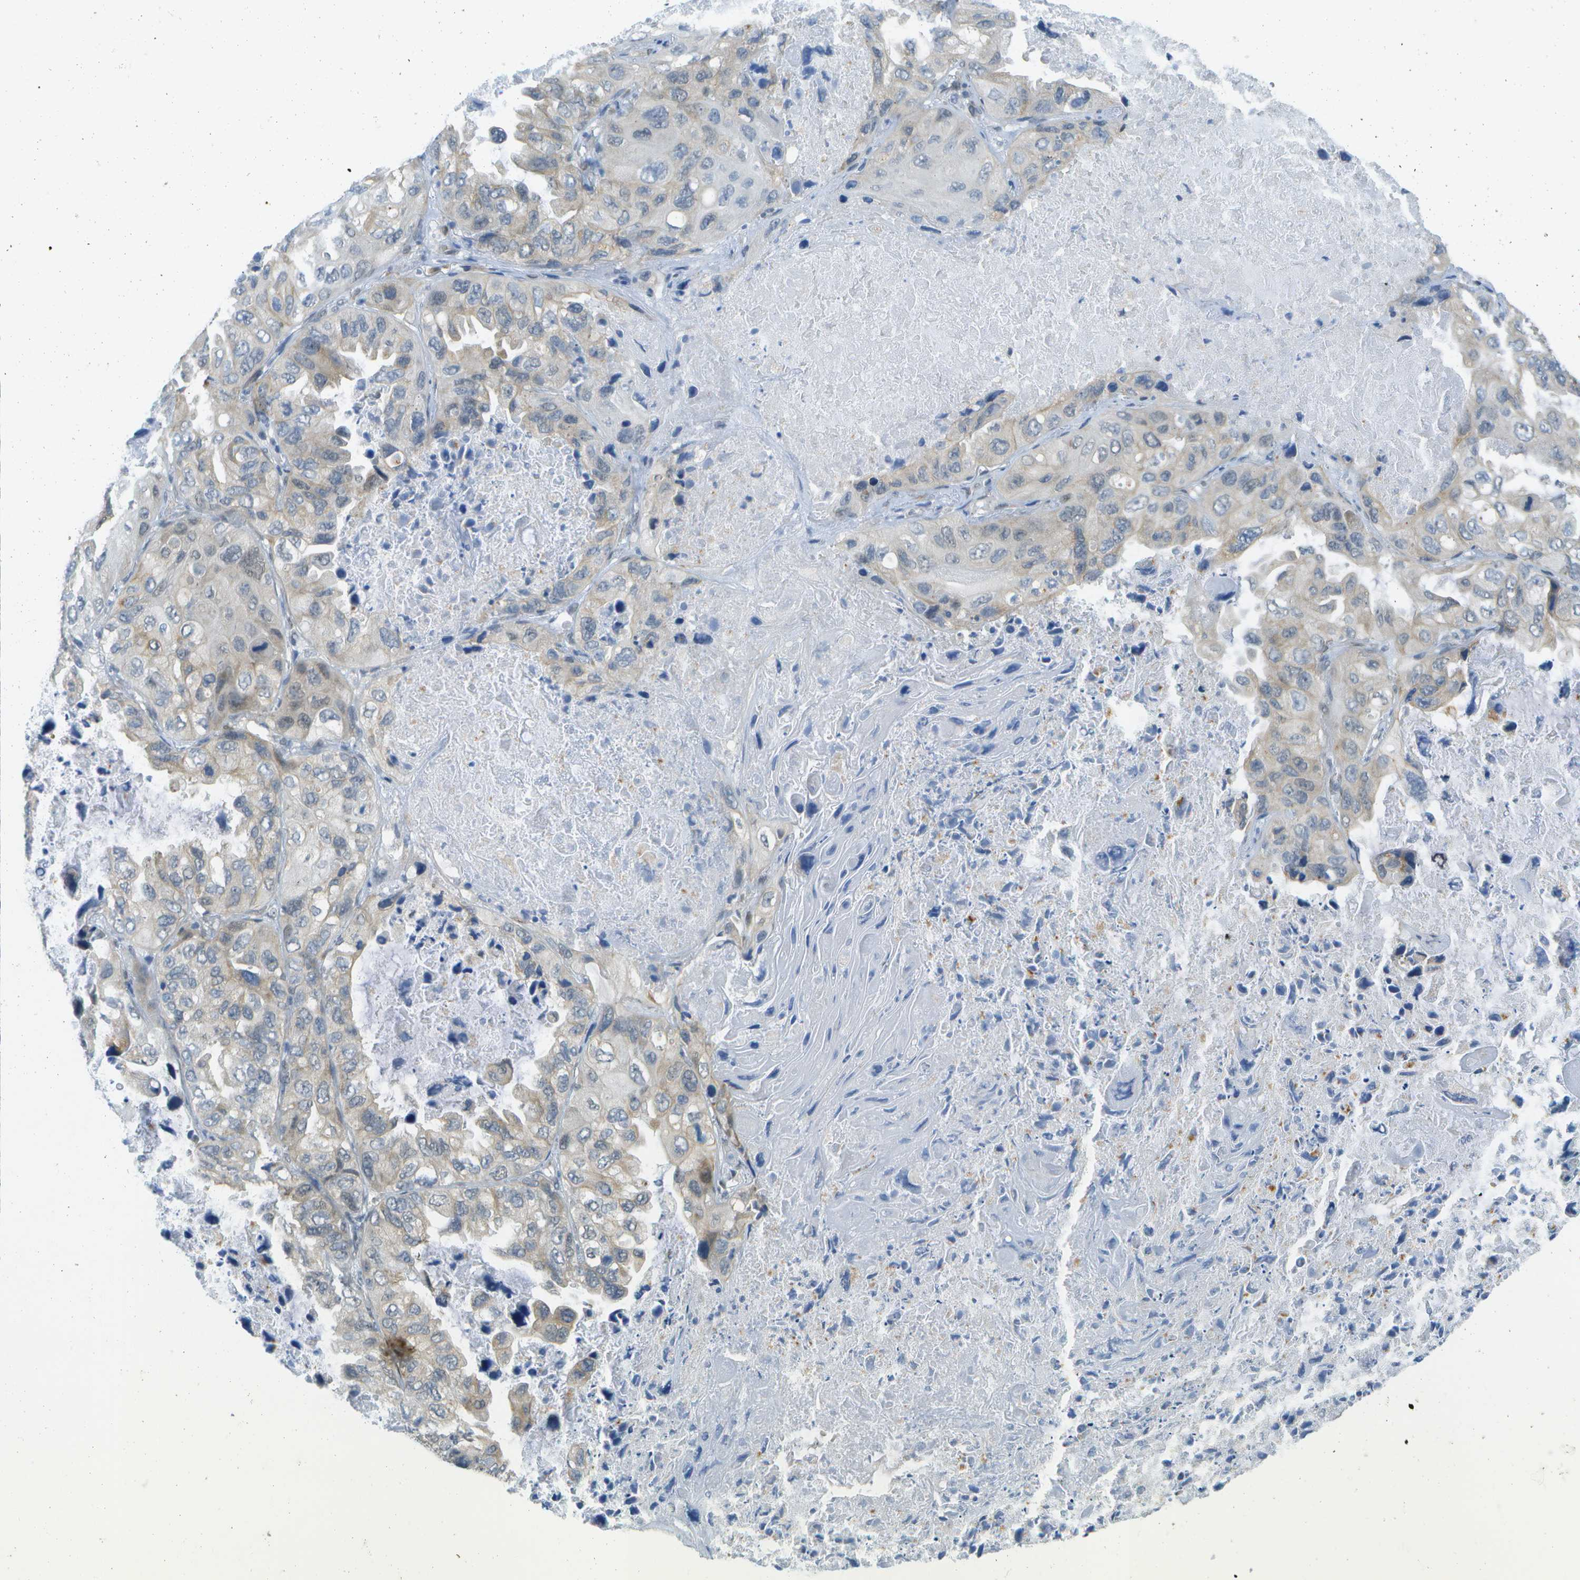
{"staining": {"intensity": "weak", "quantity": "<25%", "location": "cytoplasmic/membranous"}, "tissue": "lung cancer", "cell_type": "Tumor cells", "image_type": "cancer", "snomed": [{"axis": "morphology", "description": "Squamous cell carcinoma, NOS"}, {"axis": "topography", "description": "Lung"}], "caption": "Immunohistochemistry (IHC) of lung cancer (squamous cell carcinoma) demonstrates no staining in tumor cells. (DAB (3,3'-diaminobenzidine) IHC visualized using brightfield microscopy, high magnification).", "gene": "ARID1B", "patient": {"sex": "female", "age": 73}}